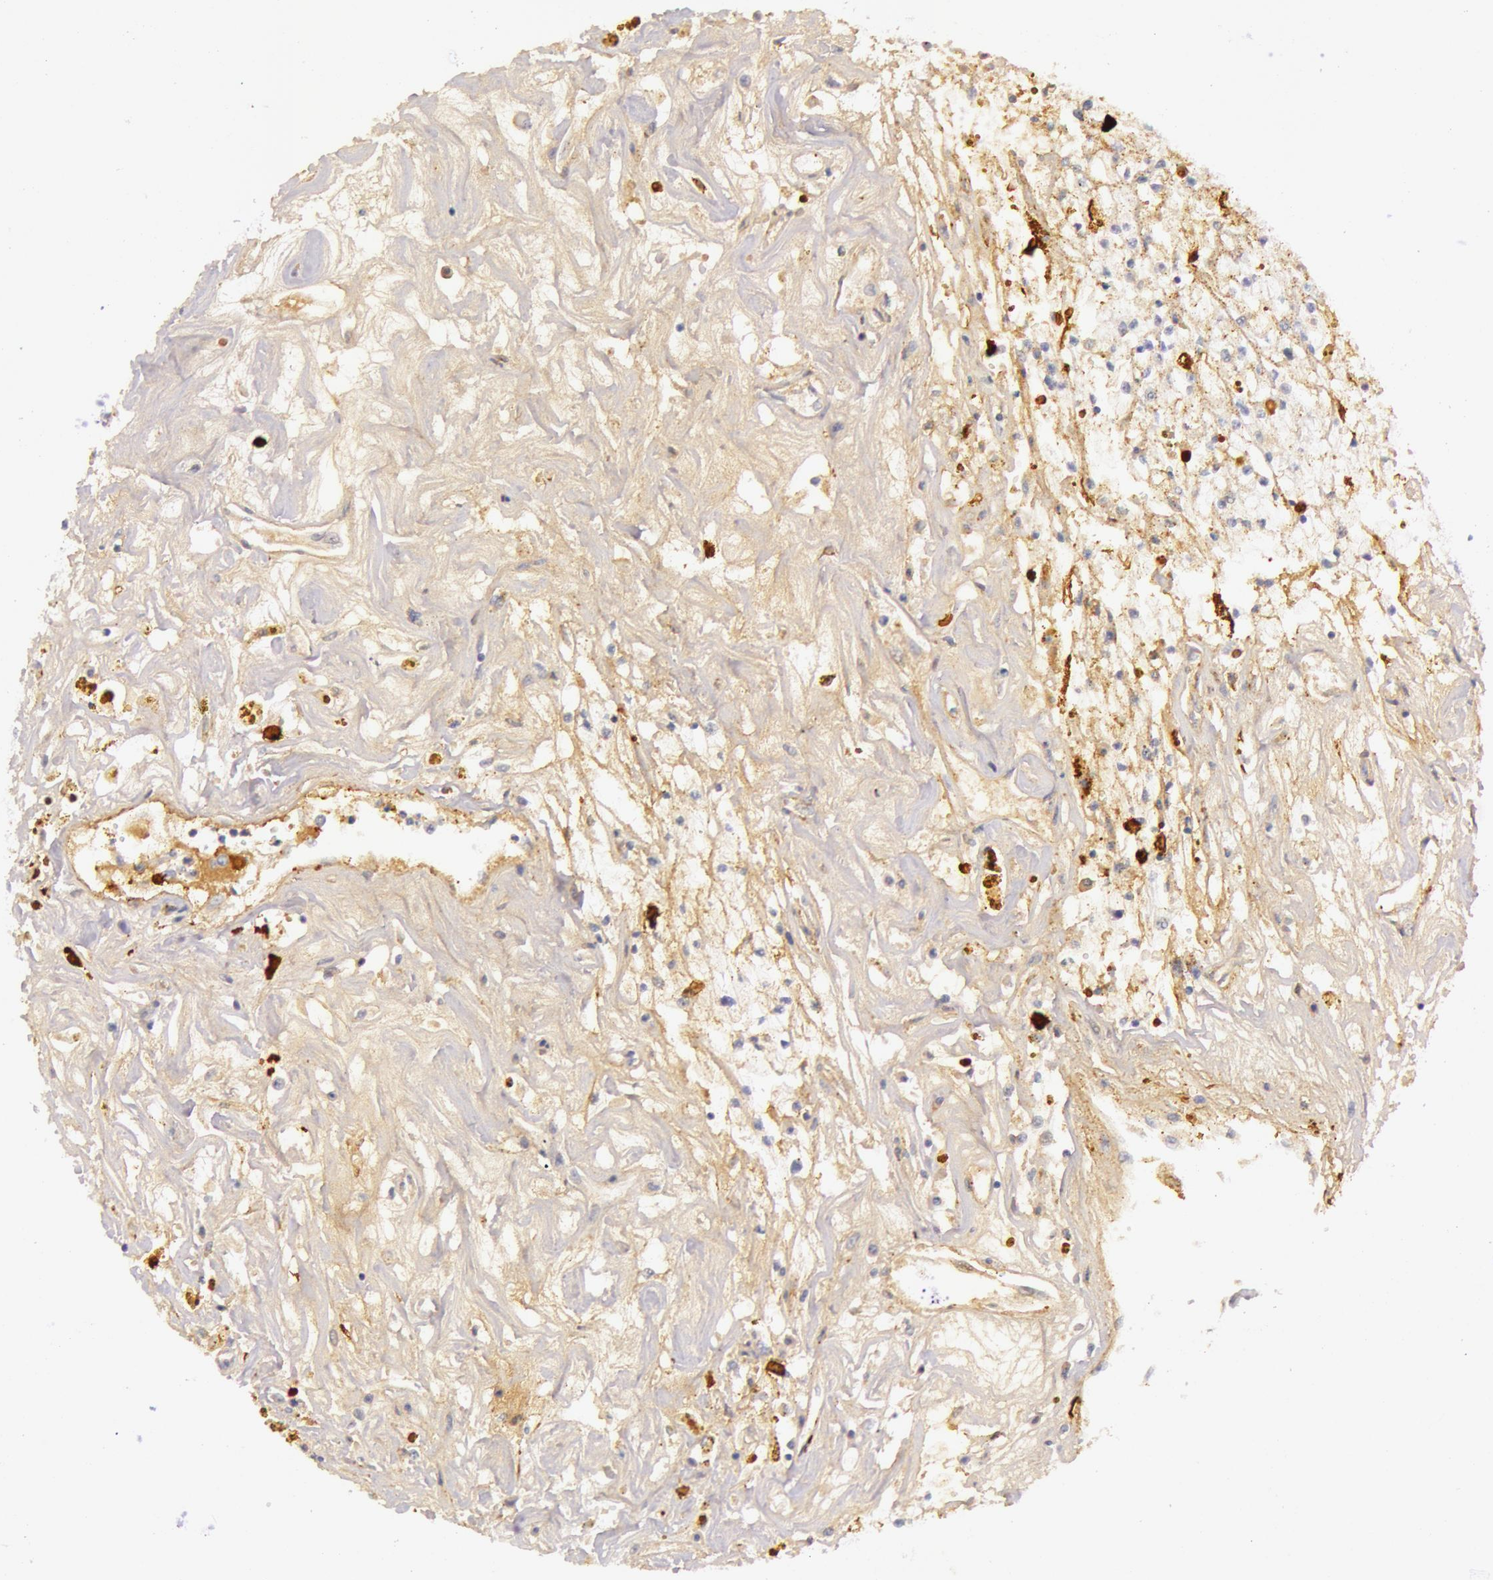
{"staining": {"intensity": "negative", "quantity": "none", "location": "none"}, "tissue": "renal cancer", "cell_type": "Tumor cells", "image_type": "cancer", "snomed": [{"axis": "morphology", "description": "Adenocarcinoma, NOS"}, {"axis": "topography", "description": "Kidney"}], "caption": "IHC photomicrograph of human renal cancer stained for a protein (brown), which reveals no expression in tumor cells.", "gene": "C4BPA", "patient": {"sex": "male", "age": 78}}